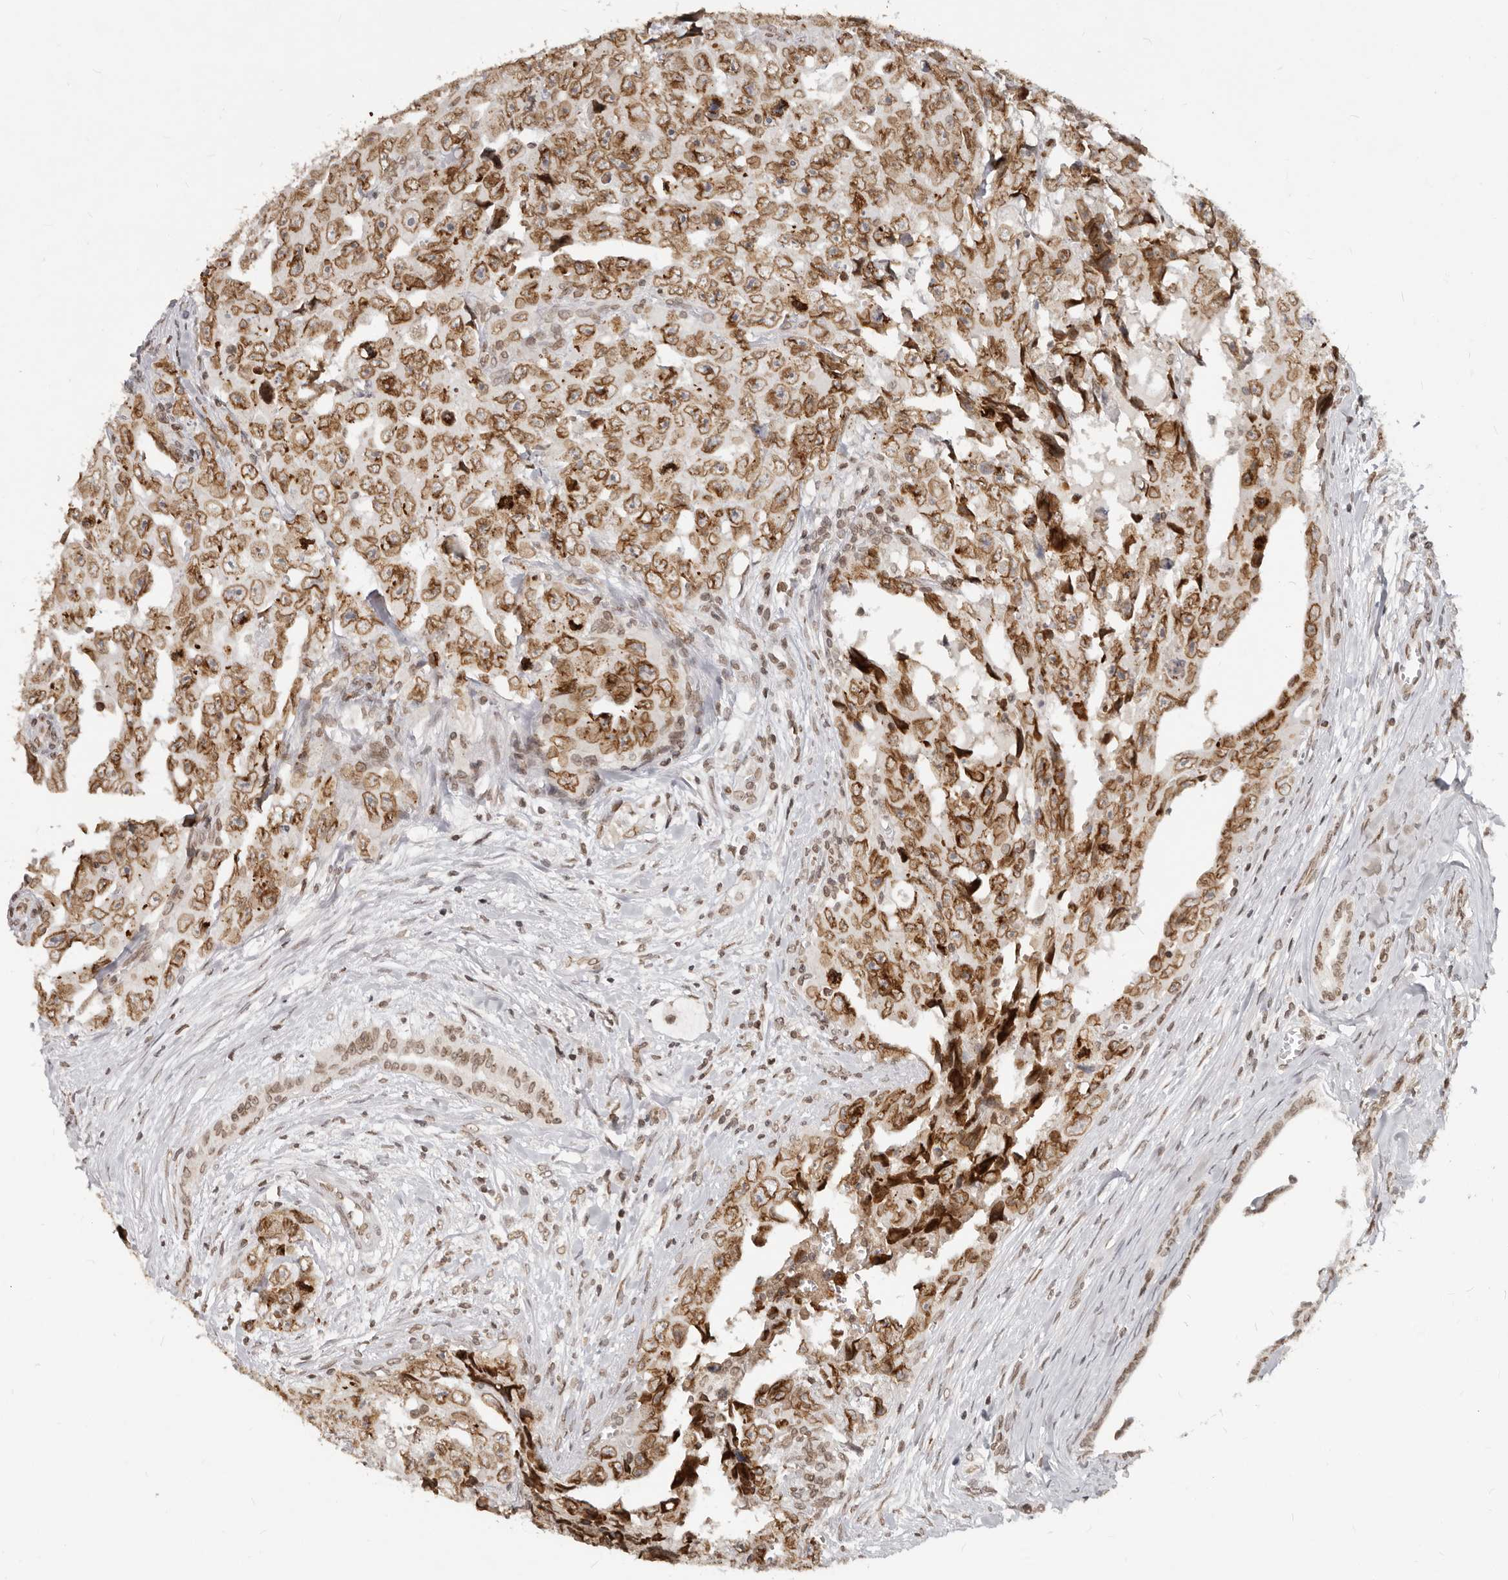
{"staining": {"intensity": "moderate", "quantity": ">75%", "location": "cytoplasmic/membranous,nuclear"}, "tissue": "testis cancer", "cell_type": "Tumor cells", "image_type": "cancer", "snomed": [{"axis": "morphology", "description": "Carcinoma, Embryonal, NOS"}, {"axis": "topography", "description": "Testis"}], "caption": "Testis embryonal carcinoma was stained to show a protein in brown. There is medium levels of moderate cytoplasmic/membranous and nuclear staining in about >75% of tumor cells.", "gene": "NUP153", "patient": {"sex": "male", "age": 28}}